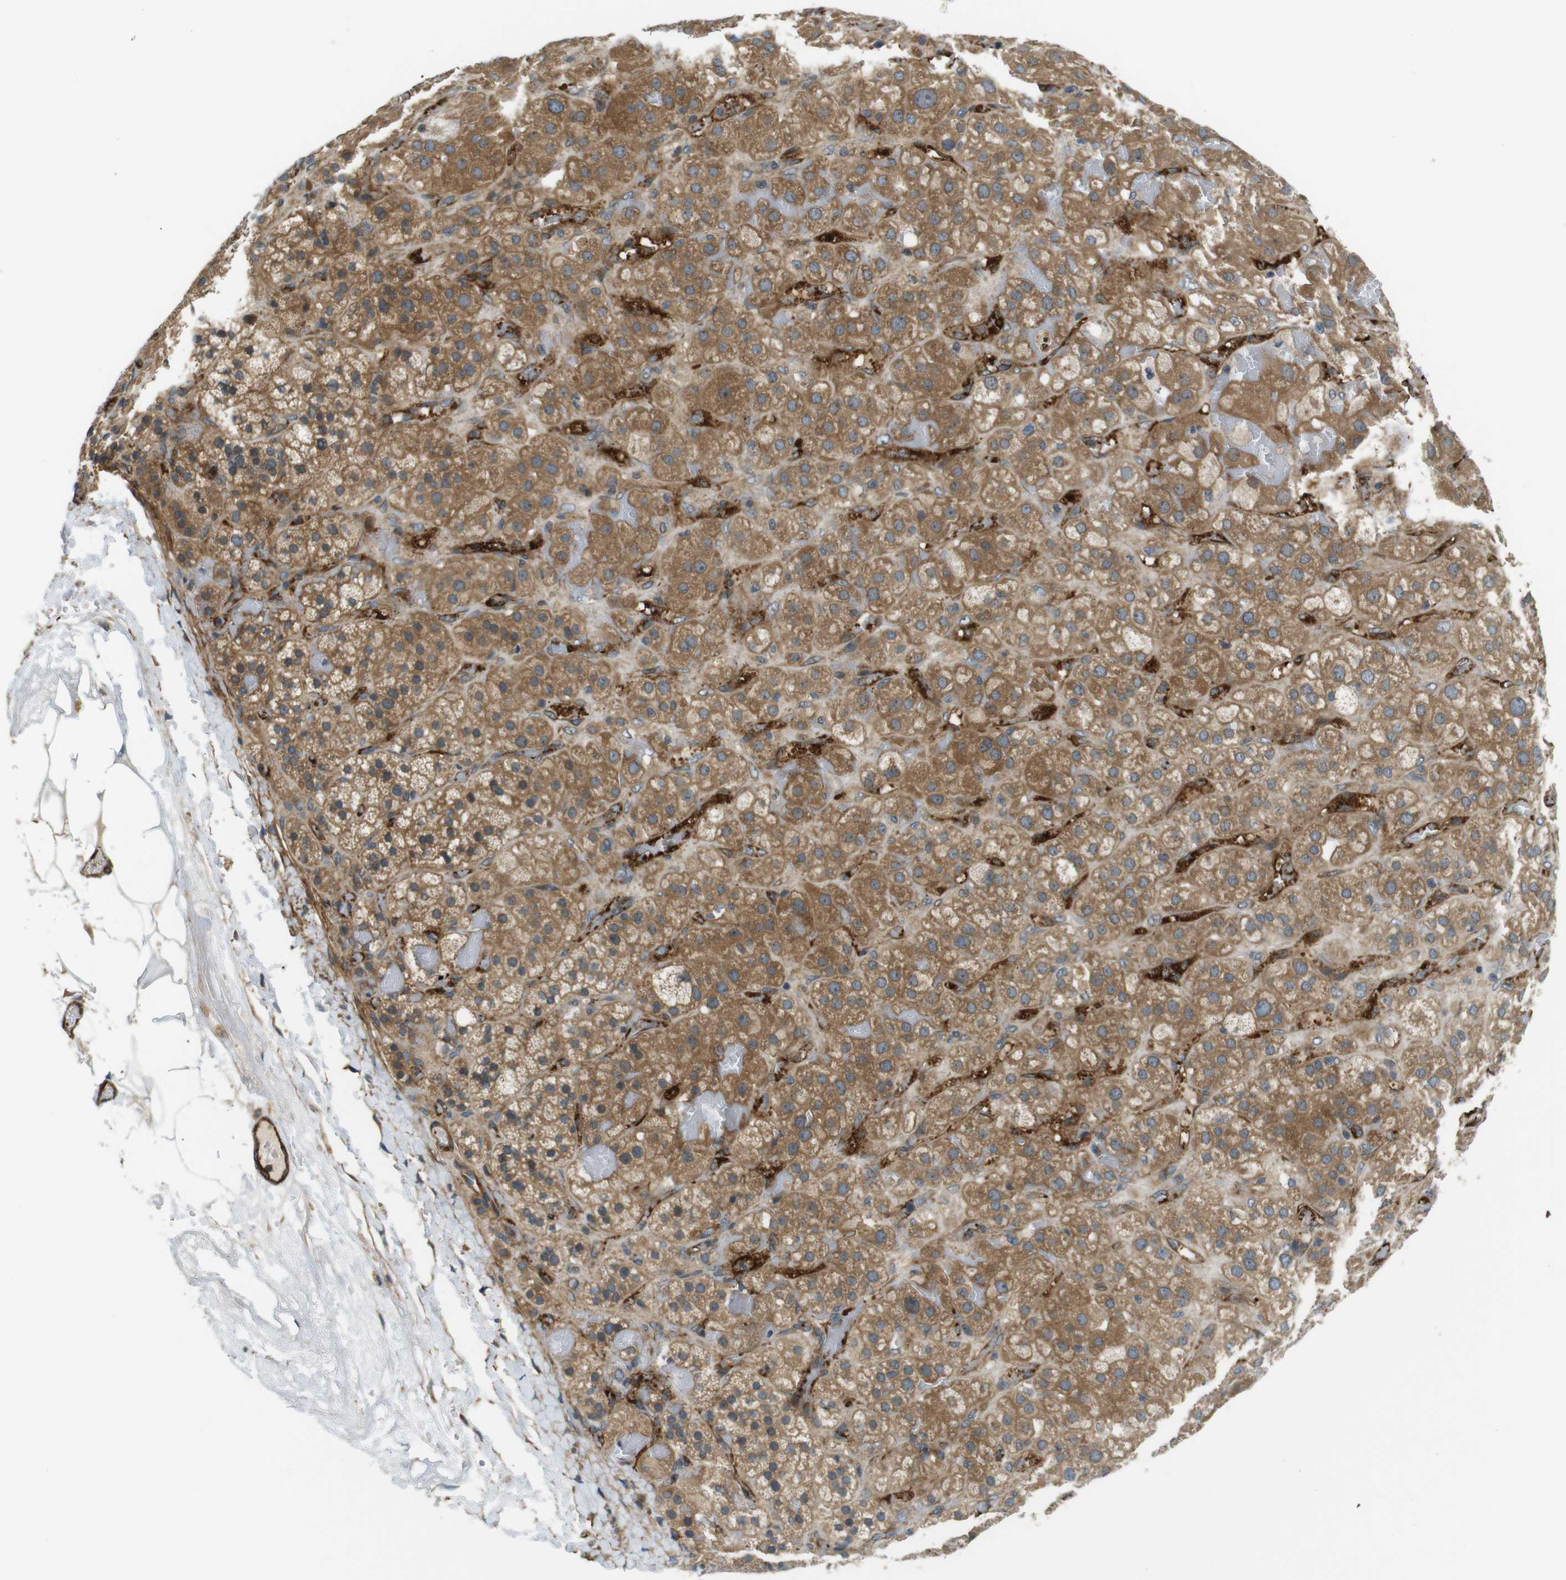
{"staining": {"intensity": "moderate", "quantity": ">75%", "location": "cytoplasmic/membranous"}, "tissue": "adrenal gland", "cell_type": "Glandular cells", "image_type": "normal", "snomed": [{"axis": "morphology", "description": "Normal tissue, NOS"}, {"axis": "topography", "description": "Adrenal gland"}], "caption": "Immunohistochemistry staining of benign adrenal gland, which displays medium levels of moderate cytoplasmic/membranous positivity in approximately >75% of glandular cells indicating moderate cytoplasmic/membranous protein staining. The staining was performed using DAB (brown) for protein detection and nuclei were counterstained in hematoxylin (blue).", "gene": "TSC1", "patient": {"sex": "female", "age": 47}}